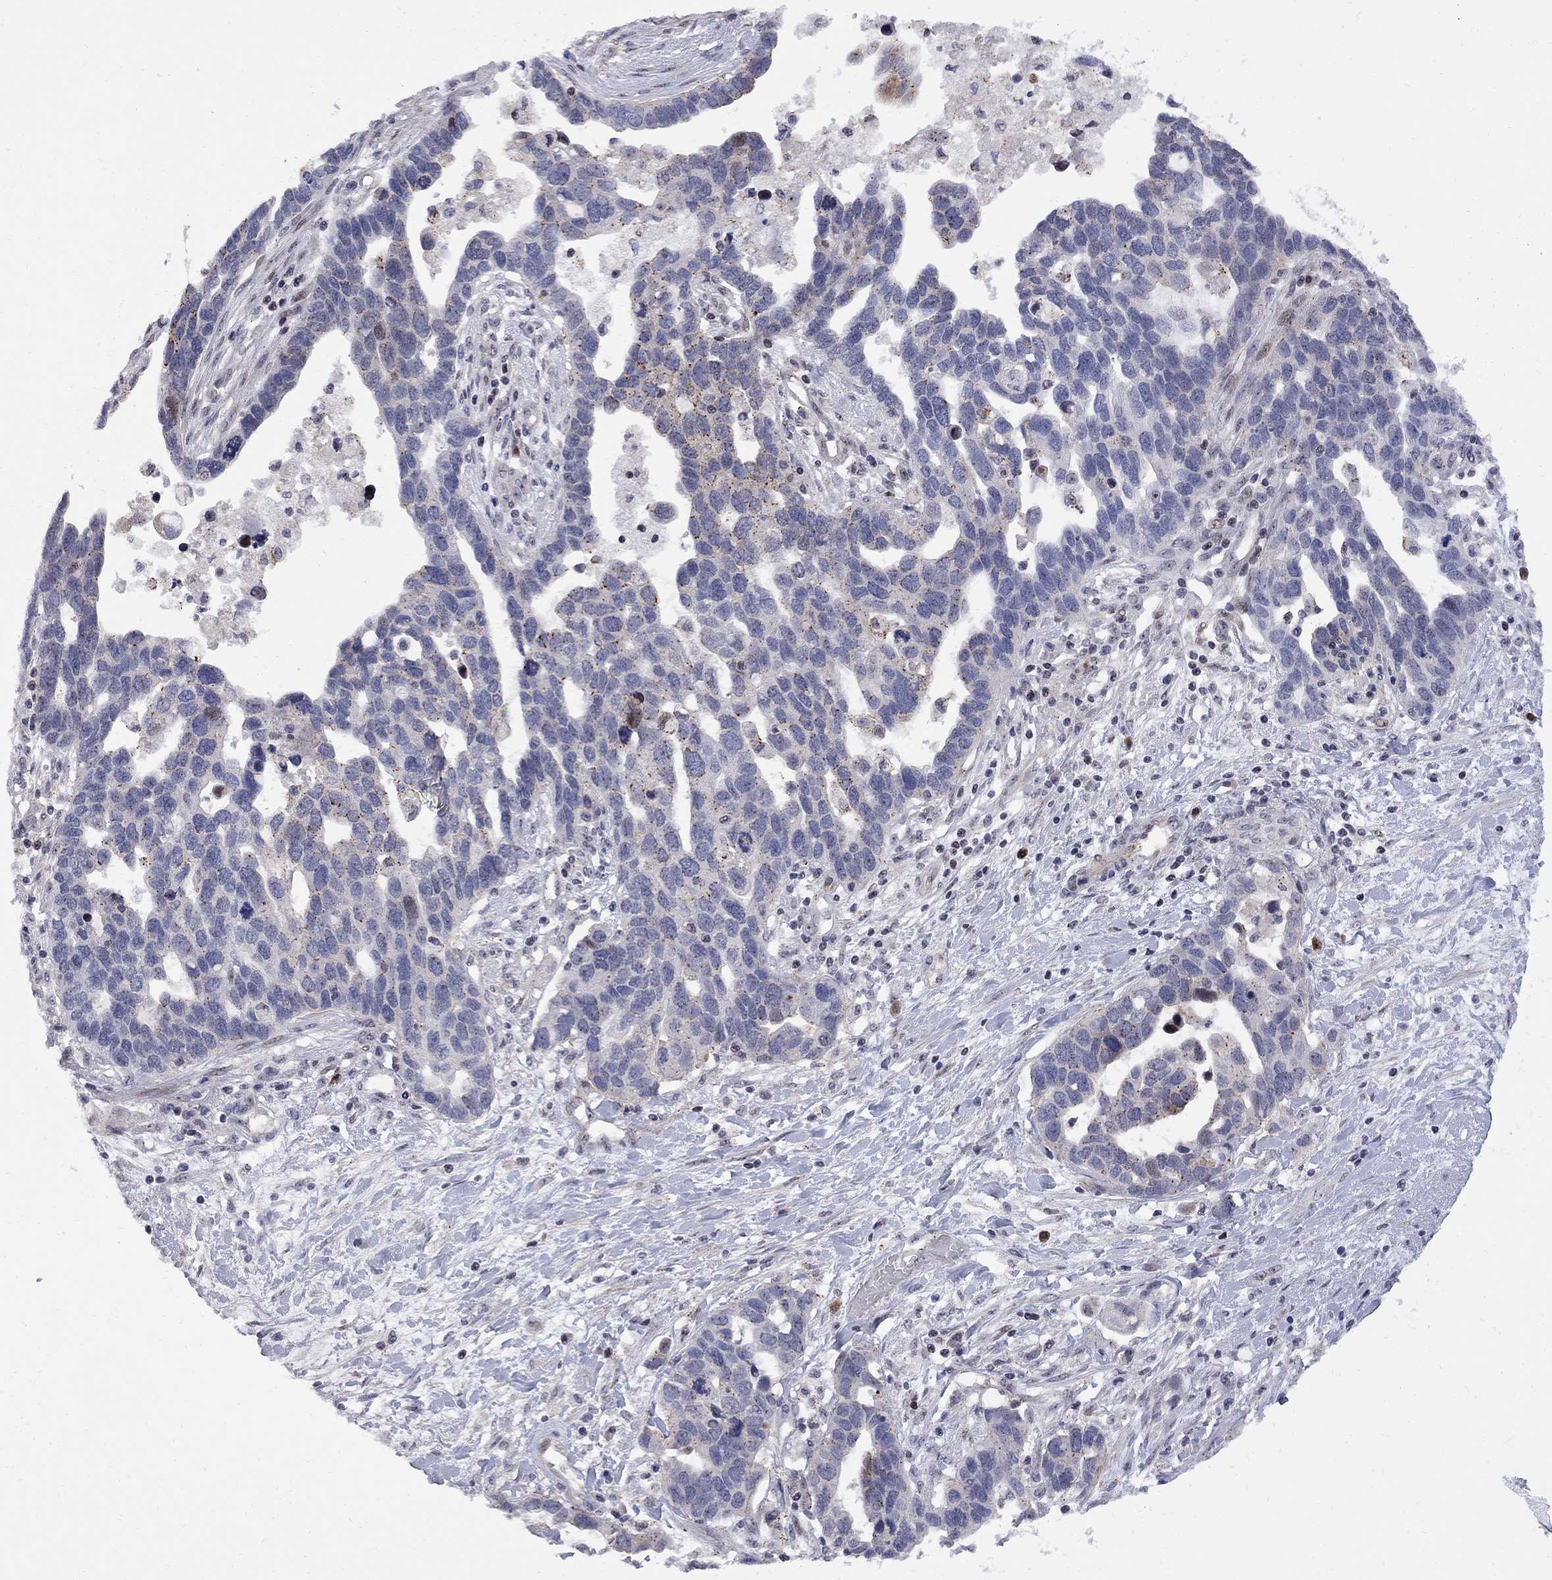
{"staining": {"intensity": "moderate", "quantity": "<25%", "location": "cytoplasmic/membranous"}, "tissue": "ovarian cancer", "cell_type": "Tumor cells", "image_type": "cancer", "snomed": [{"axis": "morphology", "description": "Cystadenocarcinoma, serous, NOS"}, {"axis": "topography", "description": "Ovary"}], "caption": "Serous cystadenocarcinoma (ovarian) was stained to show a protein in brown. There is low levels of moderate cytoplasmic/membranous positivity in about <25% of tumor cells.", "gene": "DHX33", "patient": {"sex": "female", "age": 54}}